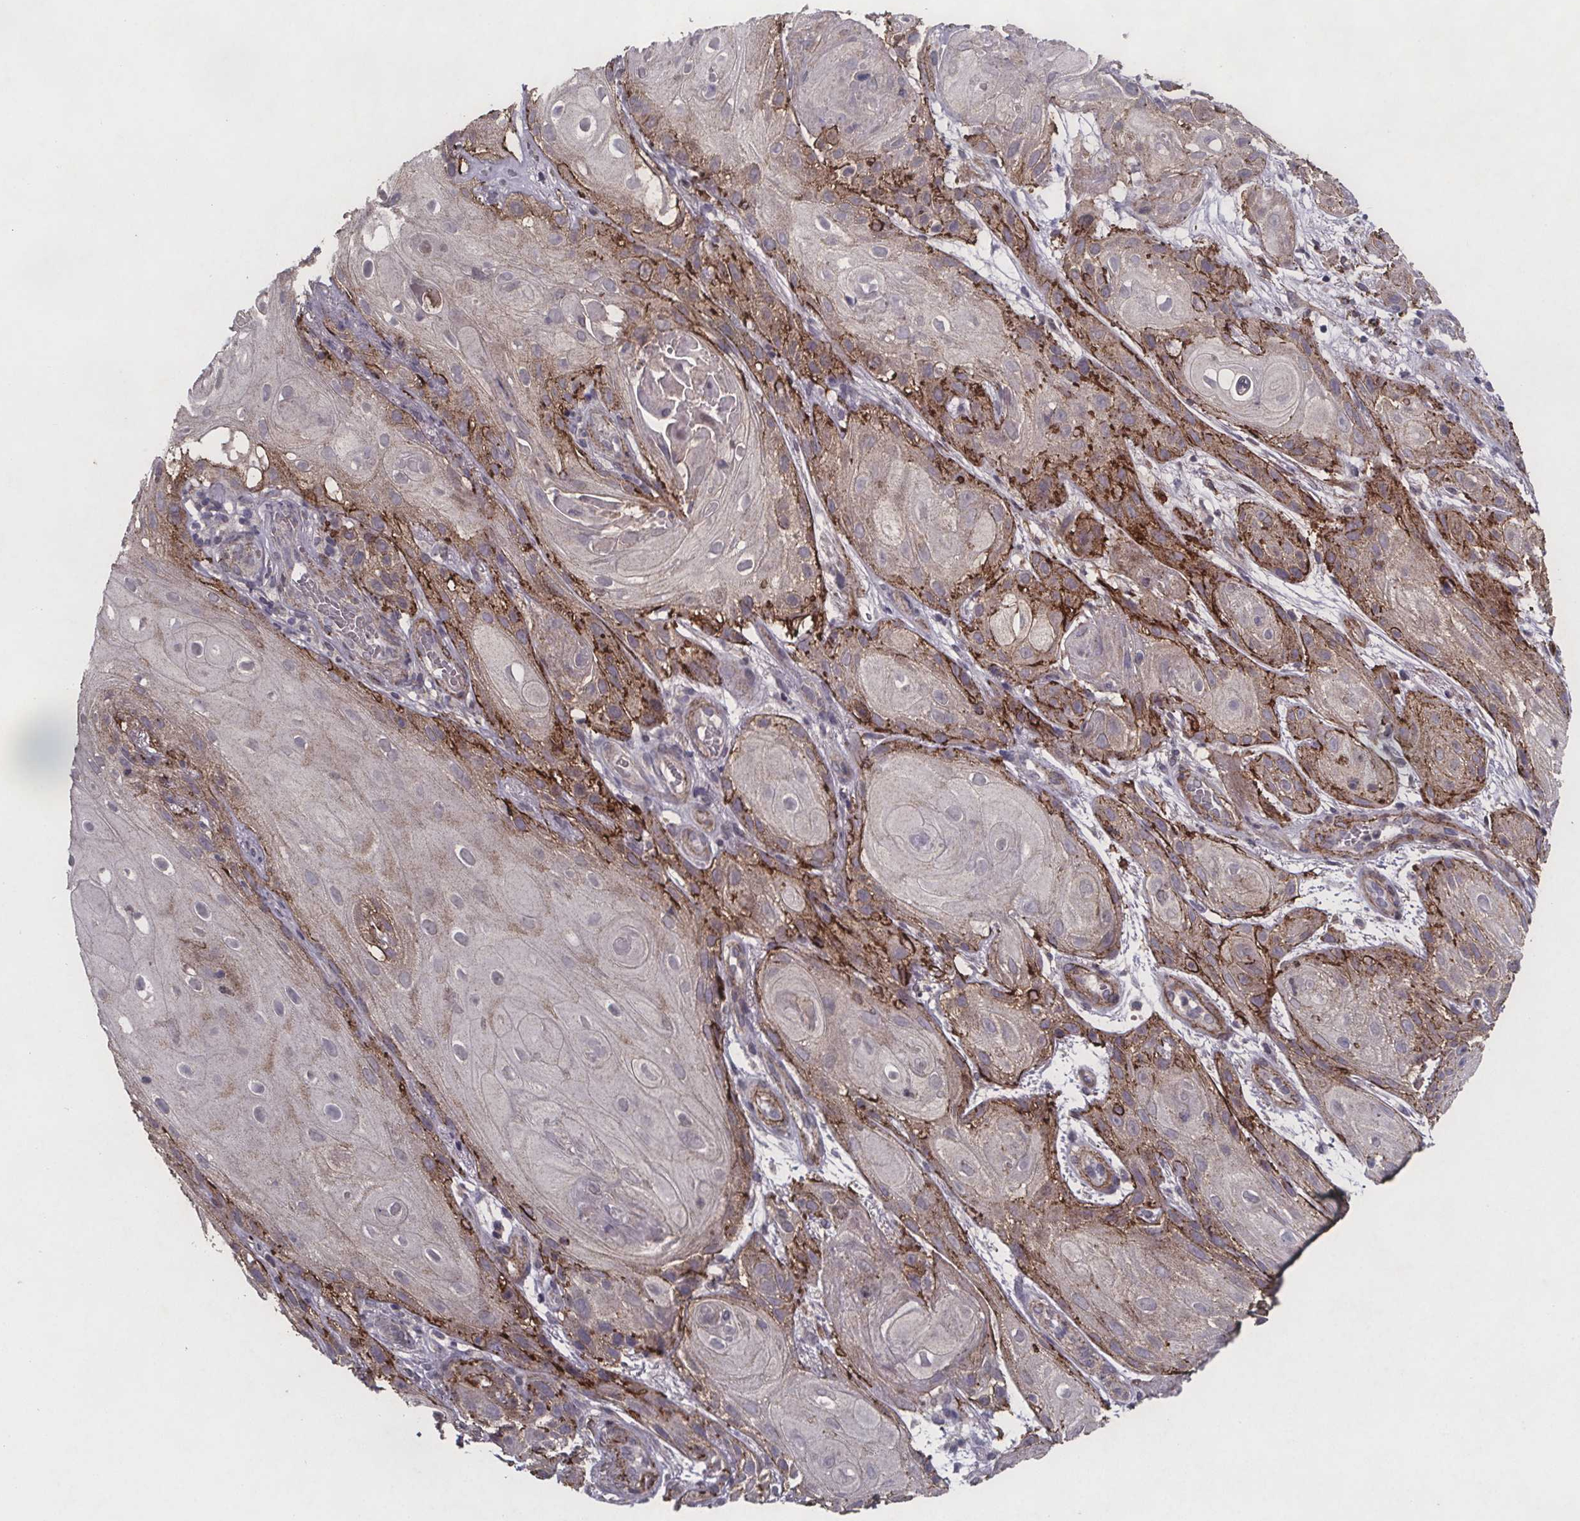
{"staining": {"intensity": "strong", "quantity": "<25%", "location": "cytoplasmic/membranous"}, "tissue": "skin cancer", "cell_type": "Tumor cells", "image_type": "cancer", "snomed": [{"axis": "morphology", "description": "Squamous cell carcinoma, NOS"}, {"axis": "topography", "description": "Skin"}], "caption": "IHC of skin cancer demonstrates medium levels of strong cytoplasmic/membranous staining in approximately <25% of tumor cells.", "gene": "PALLD", "patient": {"sex": "male", "age": 62}}